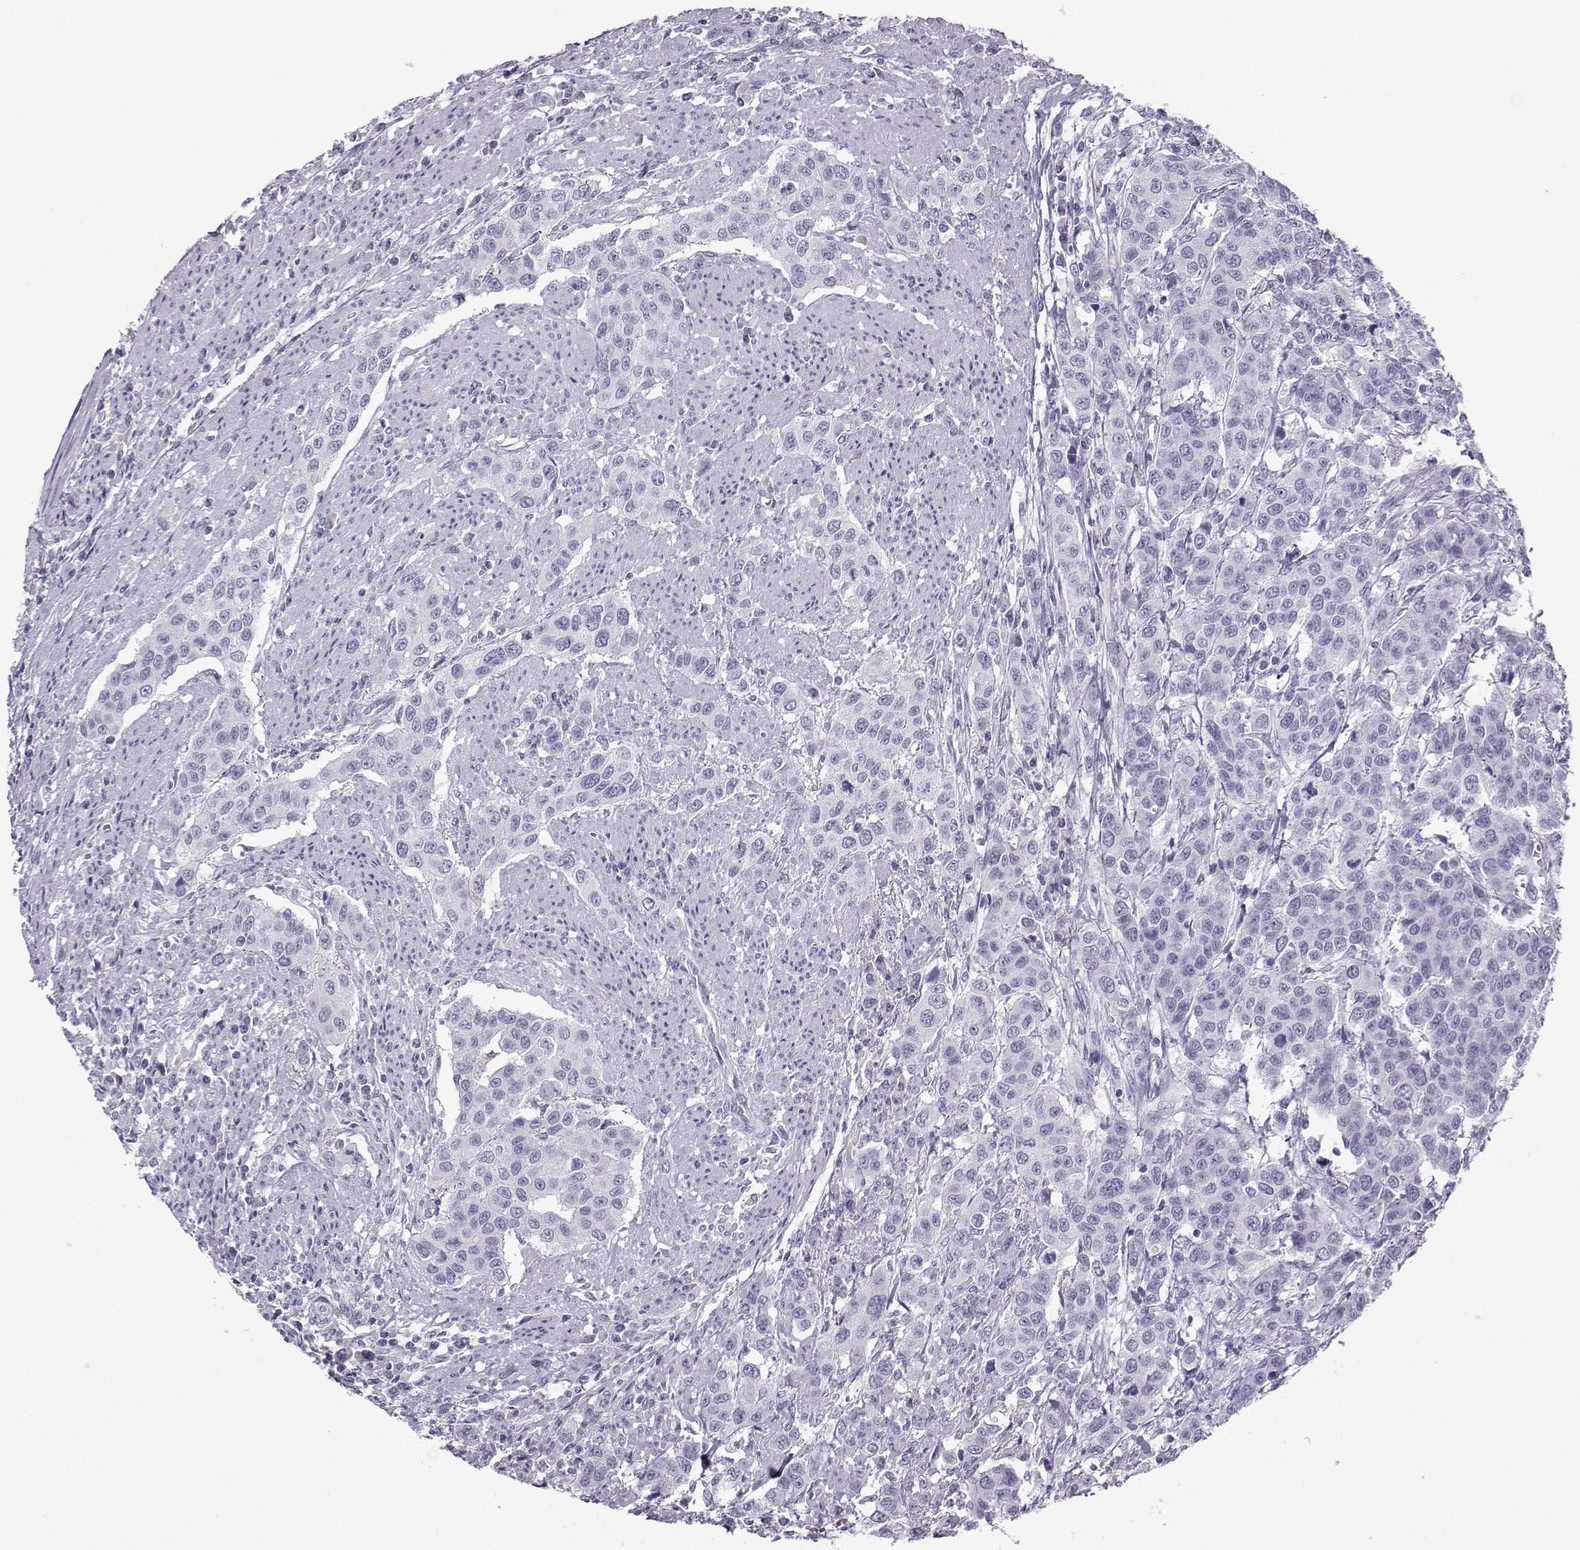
{"staining": {"intensity": "negative", "quantity": "none", "location": "none"}, "tissue": "urothelial cancer", "cell_type": "Tumor cells", "image_type": "cancer", "snomed": [{"axis": "morphology", "description": "Urothelial carcinoma, High grade"}, {"axis": "topography", "description": "Urinary bladder"}], "caption": "IHC of human urothelial cancer shows no positivity in tumor cells. (Brightfield microscopy of DAB (3,3'-diaminobenzidine) IHC at high magnification).", "gene": "ARMC2", "patient": {"sex": "female", "age": 58}}